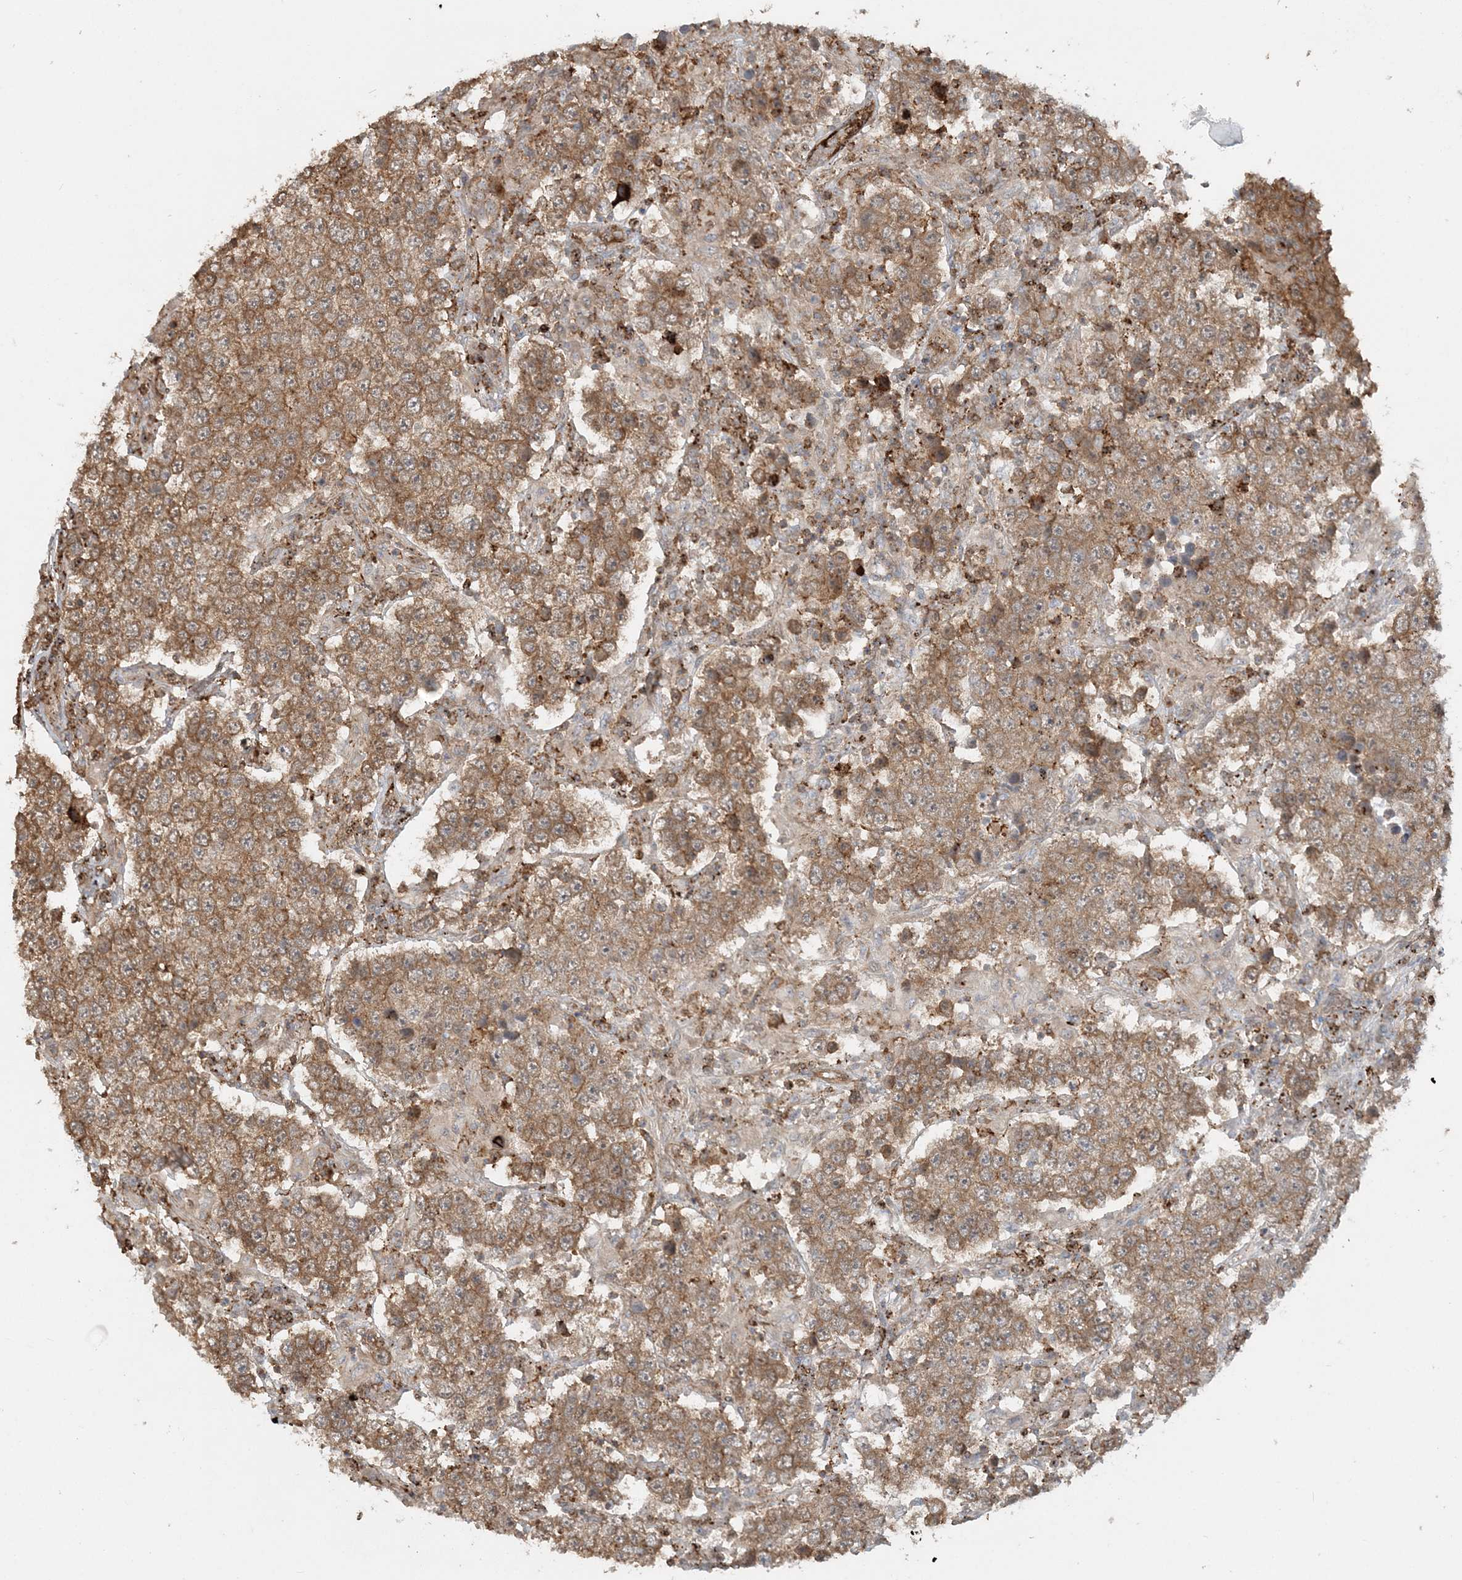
{"staining": {"intensity": "moderate", "quantity": ">75%", "location": "cytoplasmic/membranous"}, "tissue": "testis cancer", "cell_type": "Tumor cells", "image_type": "cancer", "snomed": [{"axis": "morphology", "description": "Normal tissue, NOS"}, {"axis": "morphology", "description": "Urothelial carcinoma, High grade"}, {"axis": "morphology", "description": "Seminoma, NOS"}, {"axis": "morphology", "description": "Carcinoma, Embryonal, NOS"}, {"axis": "topography", "description": "Urinary bladder"}, {"axis": "topography", "description": "Testis"}], "caption": "This histopathology image demonstrates immunohistochemistry (IHC) staining of testis high-grade urothelial carcinoma, with medium moderate cytoplasmic/membranous staining in about >75% of tumor cells.", "gene": "DSTN", "patient": {"sex": "male", "age": 41}}